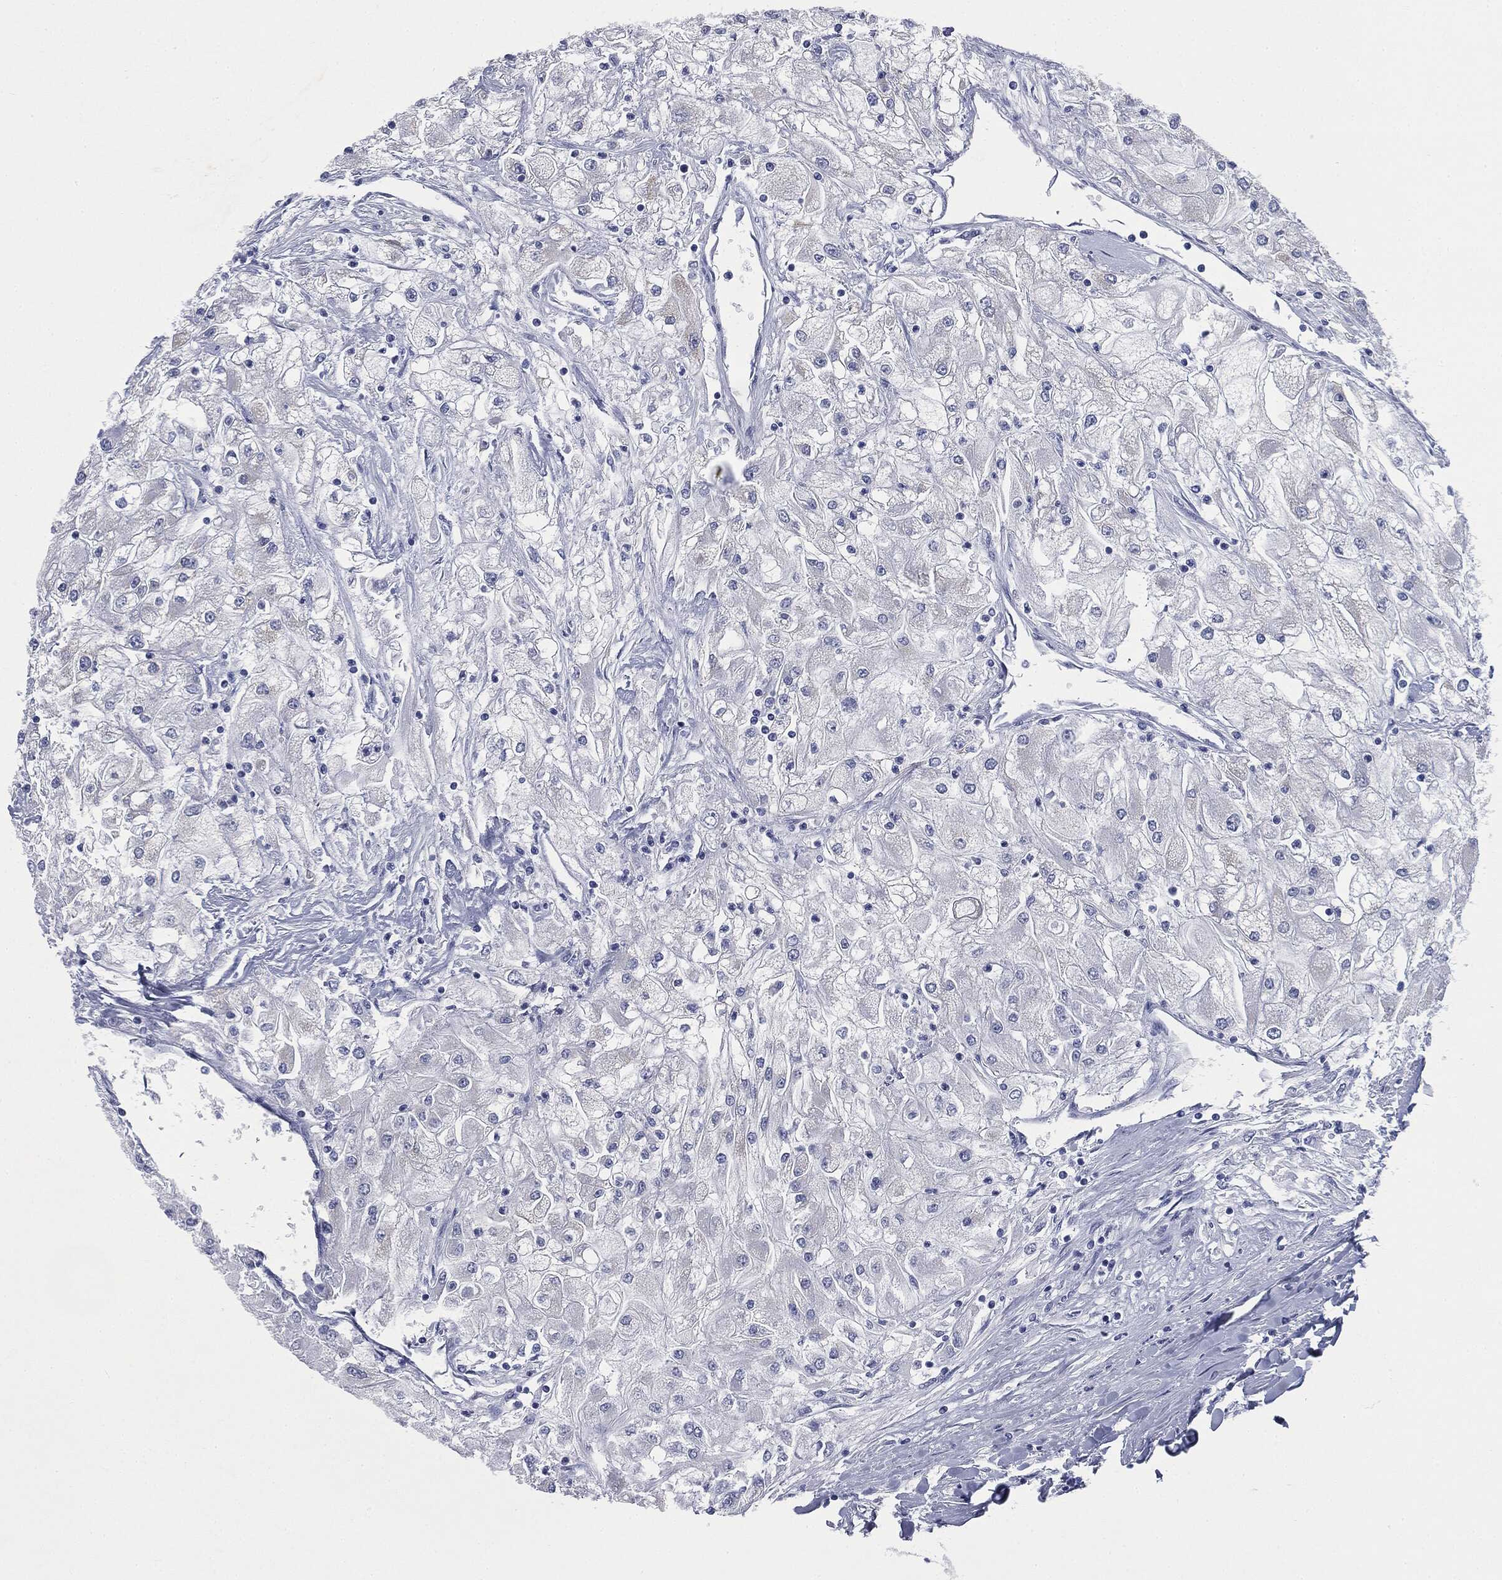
{"staining": {"intensity": "negative", "quantity": "none", "location": "none"}, "tissue": "renal cancer", "cell_type": "Tumor cells", "image_type": "cancer", "snomed": [{"axis": "morphology", "description": "Adenocarcinoma, NOS"}, {"axis": "topography", "description": "Kidney"}], "caption": "IHC of renal cancer demonstrates no expression in tumor cells.", "gene": "ATP2A1", "patient": {"sex": "male", "age": 80}}